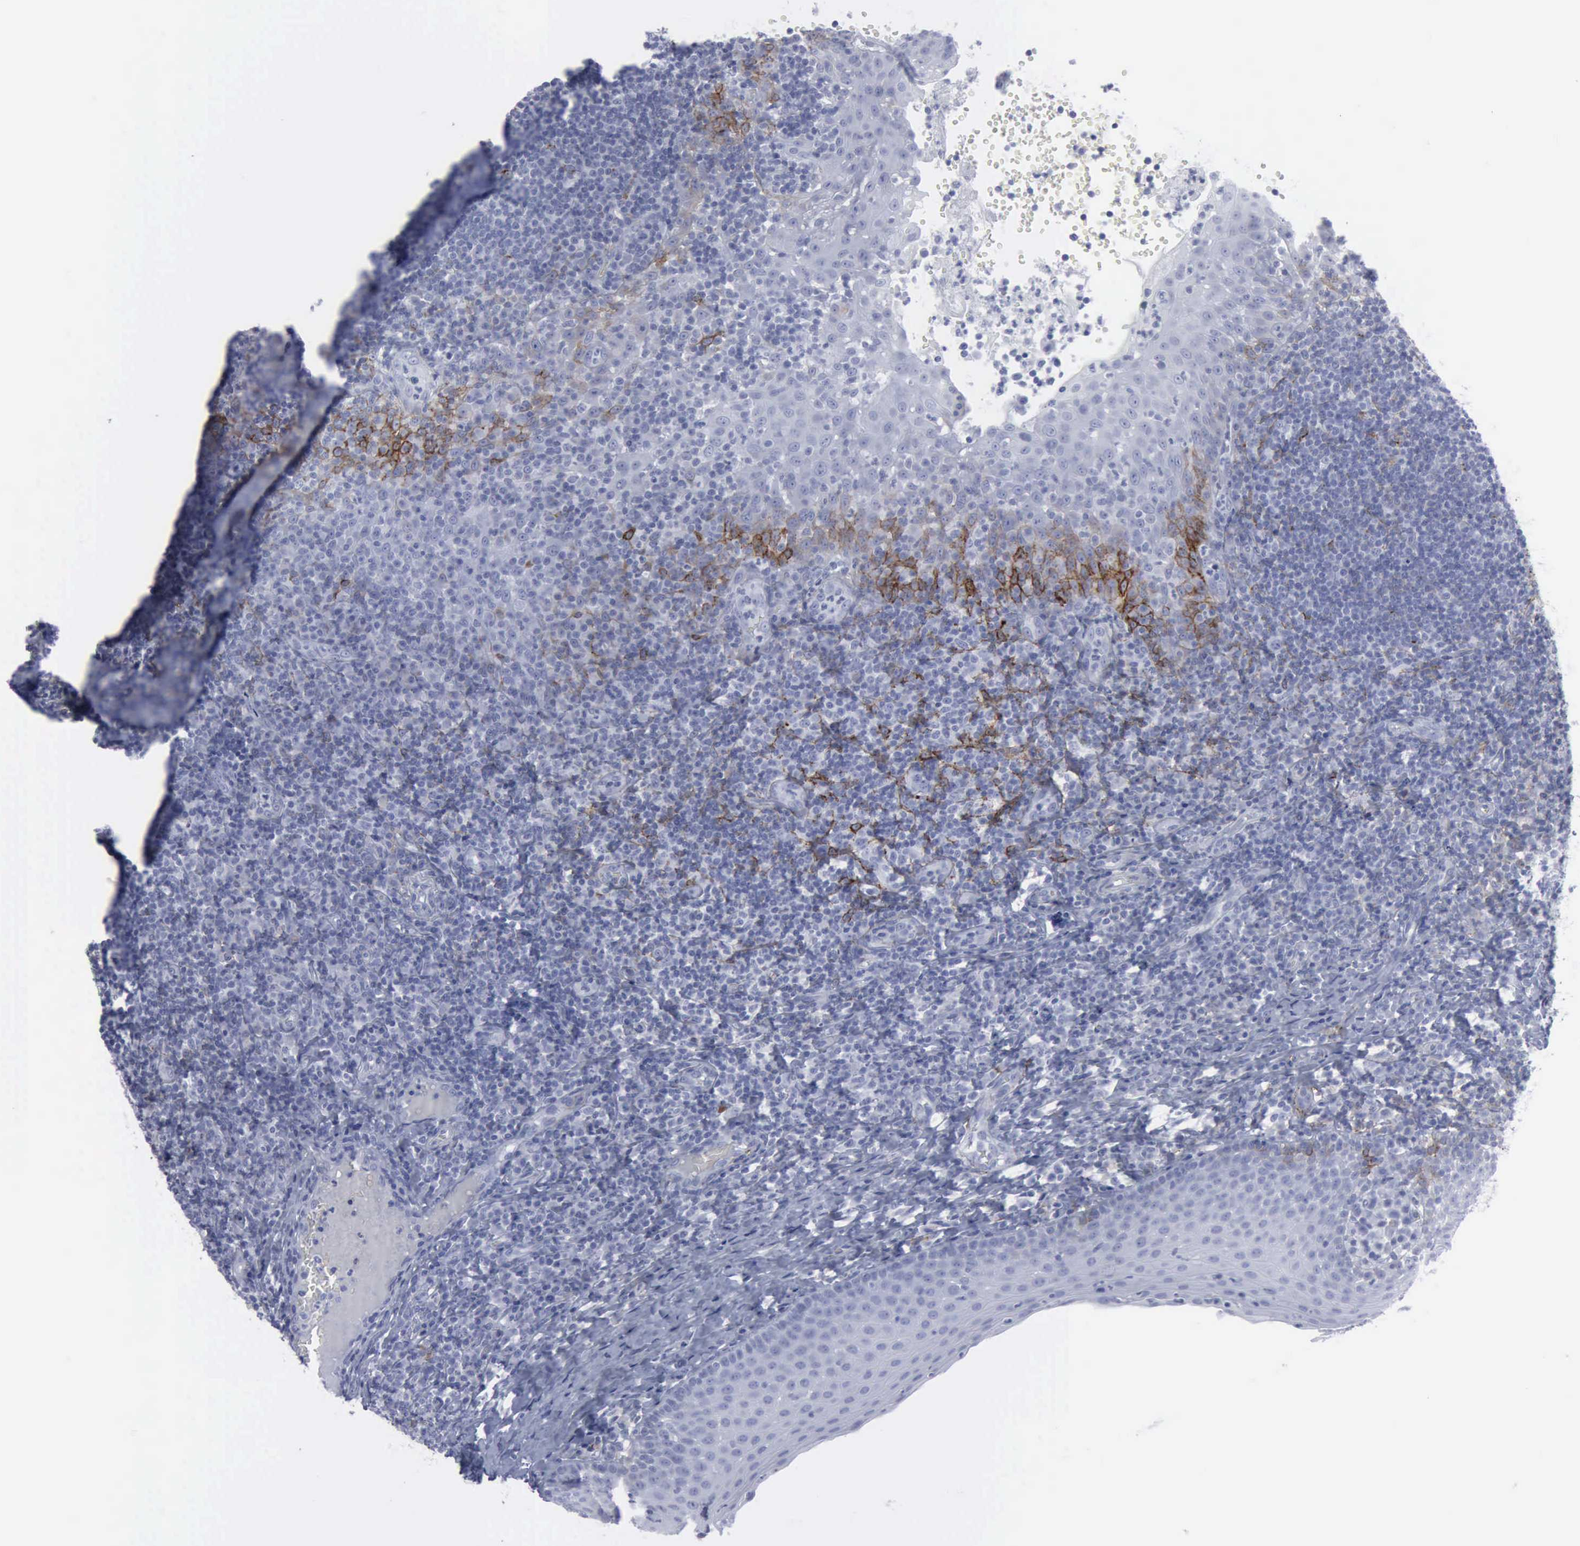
{"staining": {"intensity": "strong", "quantity": "25%-75%", "location": "cytoplasmic/membranous"}, "tissue": "tonsil", "cell_type": "Germinal center cells", "image_type": "normal", "snomed": [{"axis": "morphology", "description": "Normal tissue, NOS"}, {"axis": "topography", "description": "Tonsil"}], "caption": "Immunohistochemical staining of benign human tonsil exhibits 25%-75% levels of strong cytoplasmic/membranous protein positivity in about 25%-75% of germinal center cells.", "gene": "VCAM1", "patient": {"sex": "female", "age": 40}}